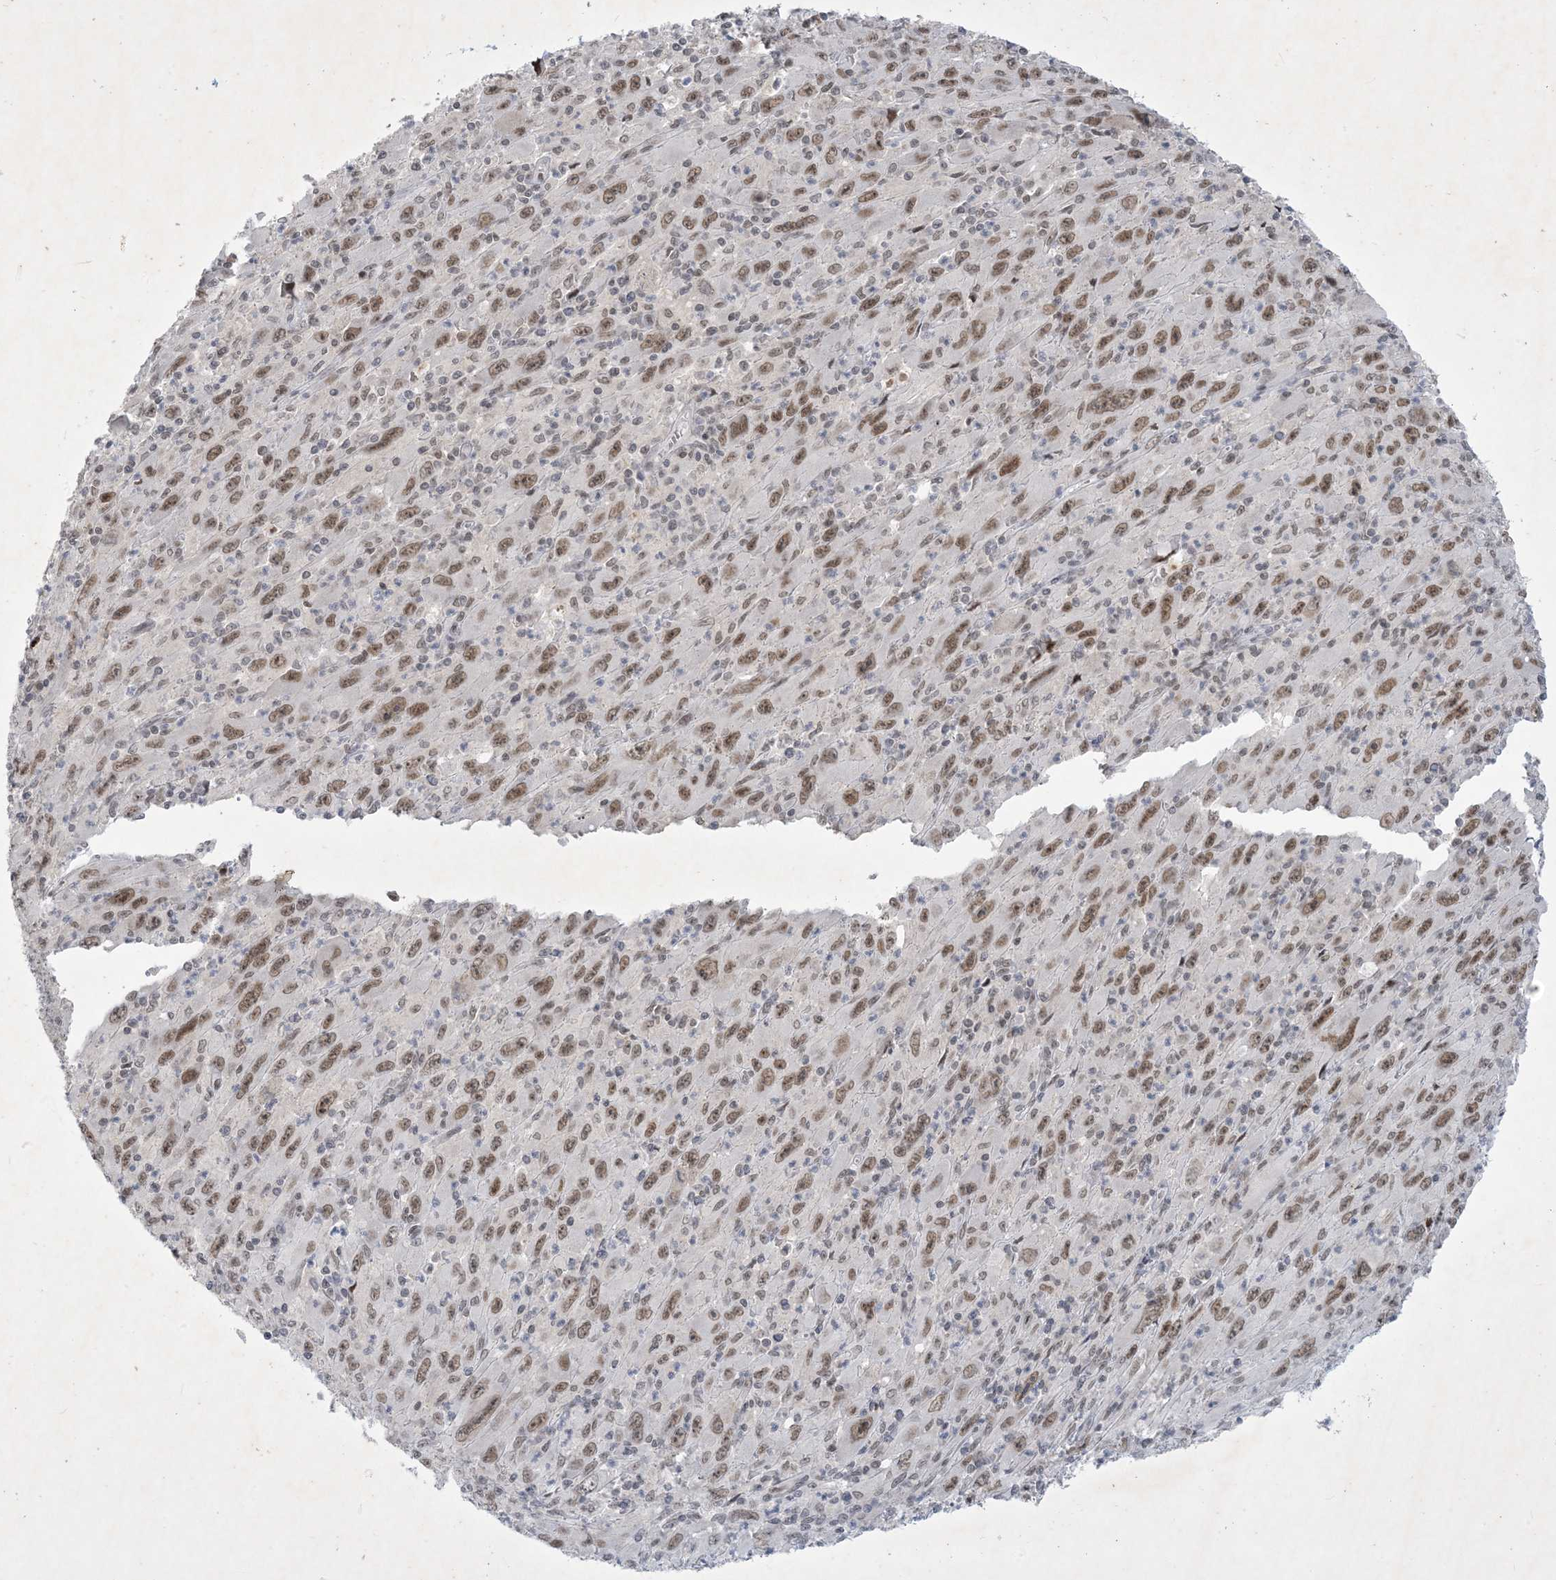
{"staining": {"intensity": "moderate", "quantity": ">75%", "location": "nuclear"}, "tissue": "melanoma", "cell_type": "Tumor cells", "image_type": "cancer", "snomed": [{"axis": "morphology", "description": "Malignant melanoma, Metastatic site"}, {"axis": "topography", "description": "Skin"}], "caption": "Malignant melanoma (metastatic site) stained with immunohistochemistry displays moderate nuclear positivity in about >75% of tumor cells.", "gene": "ZNF674", "patient": {"sex": "female", "age": 56}}